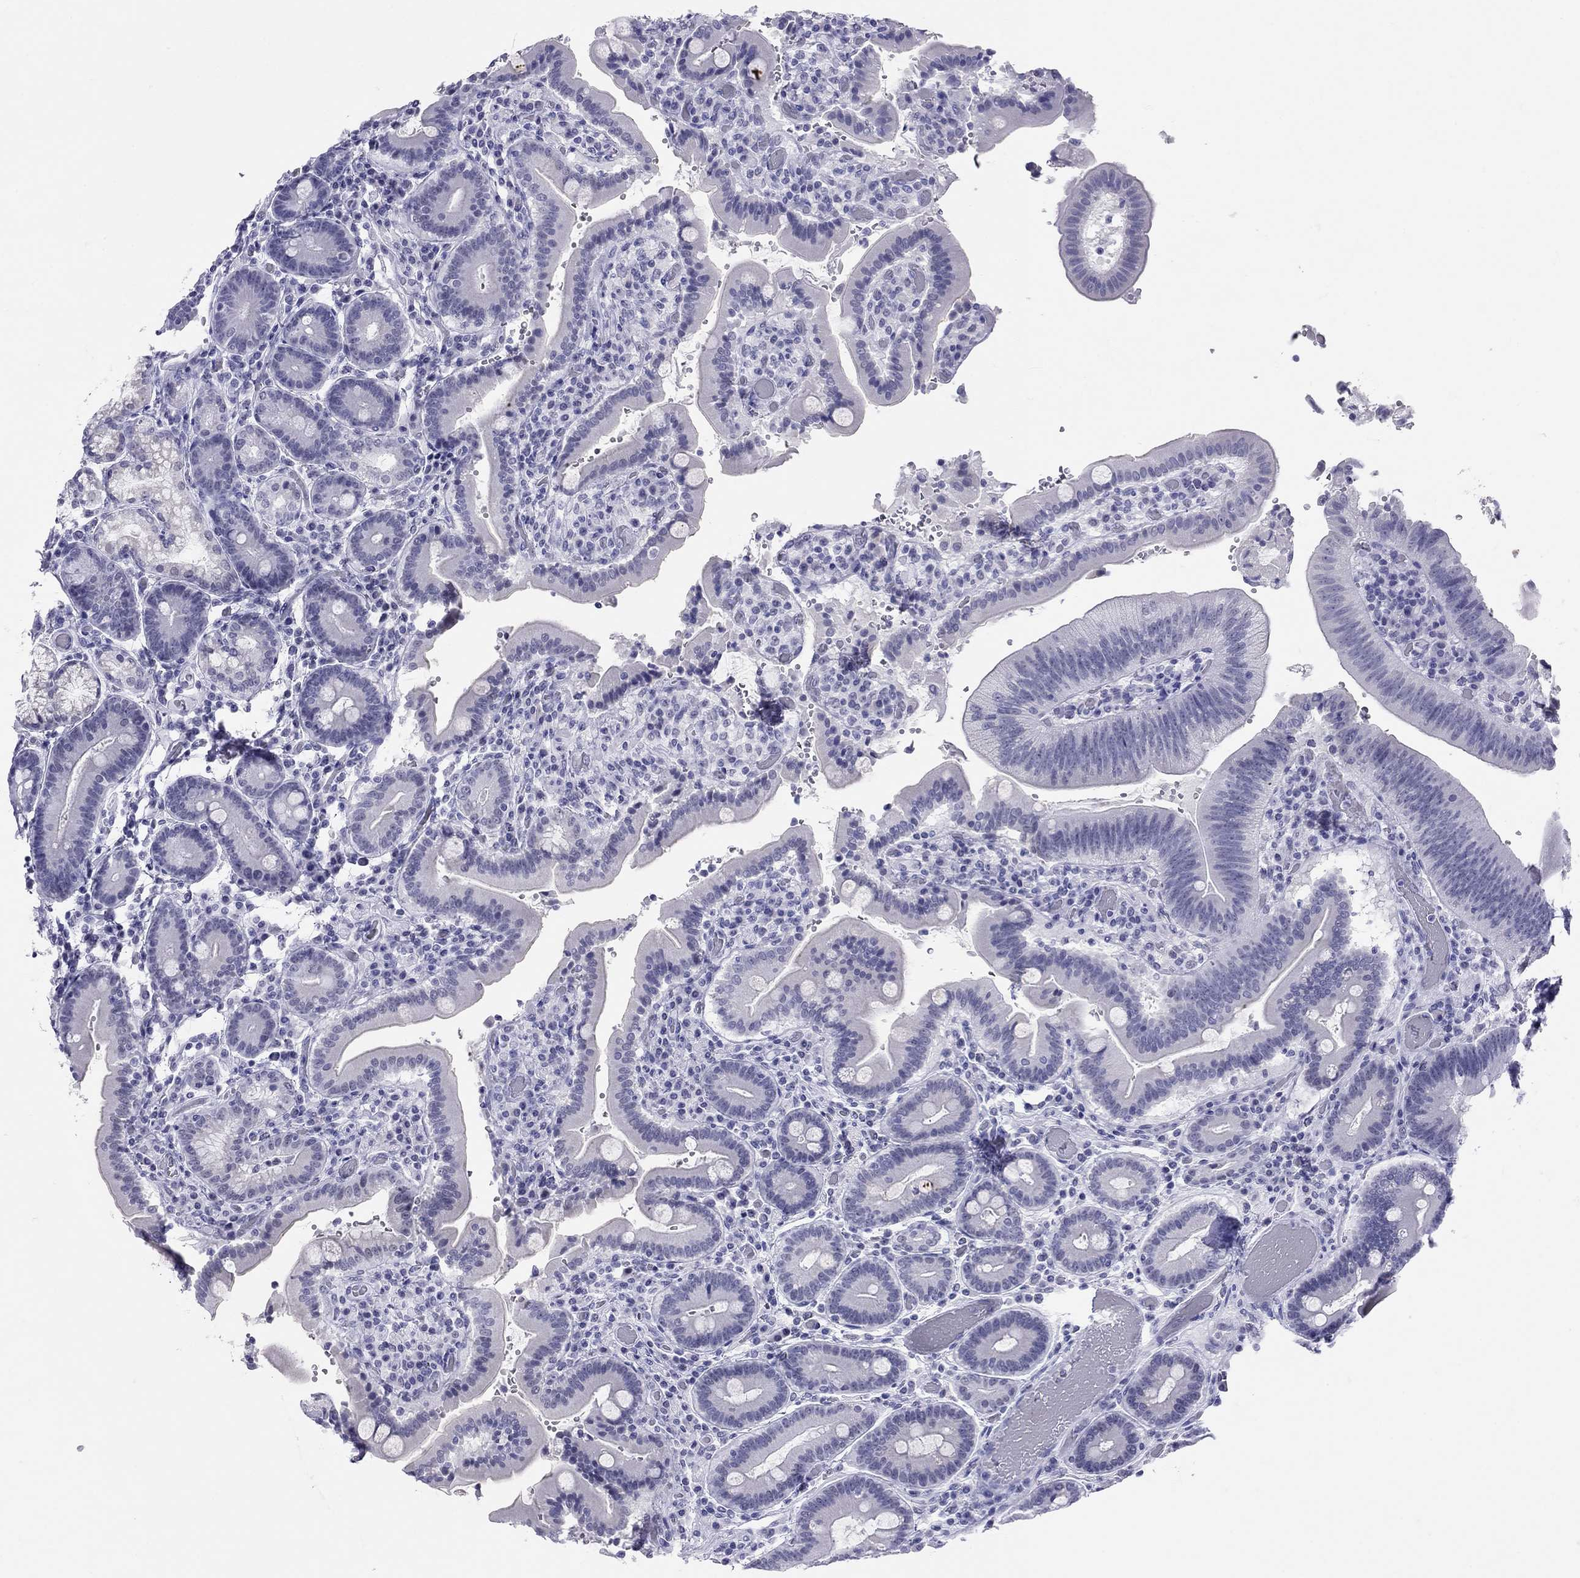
{"staining": {"intensity": "negative", "quantity": "none", "location": "none"}, "tissue": "duodenum", "cell_type": "Glandular cells", "image_type": "normal", "snomed": [{"axis": "morphology", "description": "Normal tissue, NOS"}, {"axis": "topography", "description": "Duodenum"}], "caption": "IHC image of normal duodenum stained for a protein (brown), which reveals no staining in glandular cells. (Immunohistochemistry (ihc), brightfield microscopy, high magnification).", "gene": "LYAR", "patient": {"sex": "female", "age": 62}}